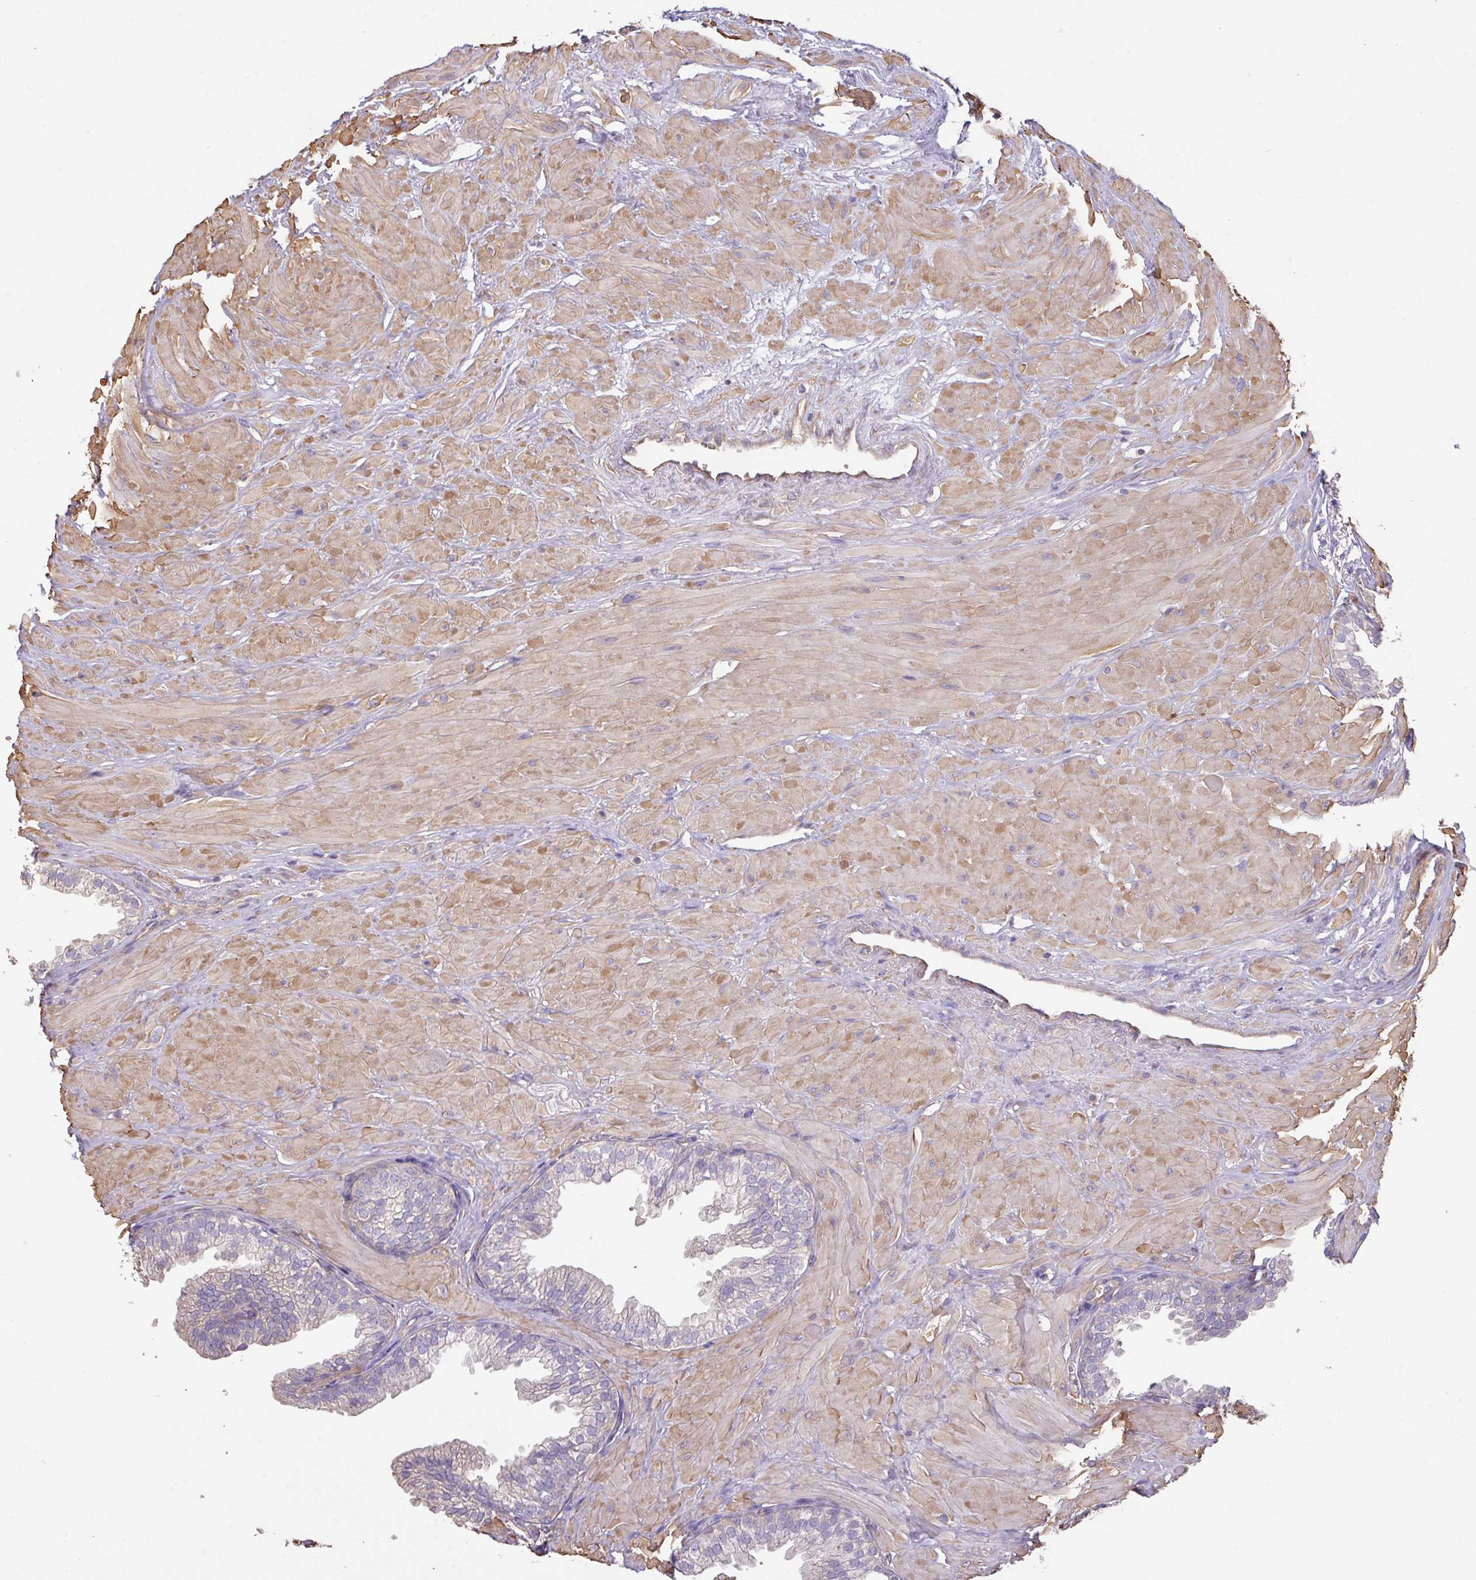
{"staining": {"intensity": "negative", "quantity": "none", "location": "none"}, "tissue": "prostate", "cell_type": "Glandular cells", "image_type": "normal", "snomed": [{"axis": "morphology", "description": "Normal tissue, NOS"}, {"axis": "topography", "description": "Prostate"}, {"axis": "topography", "description": "Peripheral nerve tissue"}], "caption": "High magnification brightfield microscopy of benign prostate stained with DAB (3,3'-diaminobenzidine) (brown) and counterstained with hematoxylin (blue): glandular cells show no significant positivity.", "gene": "CALML4", "patient": {"sex": "male", "age": 55}}